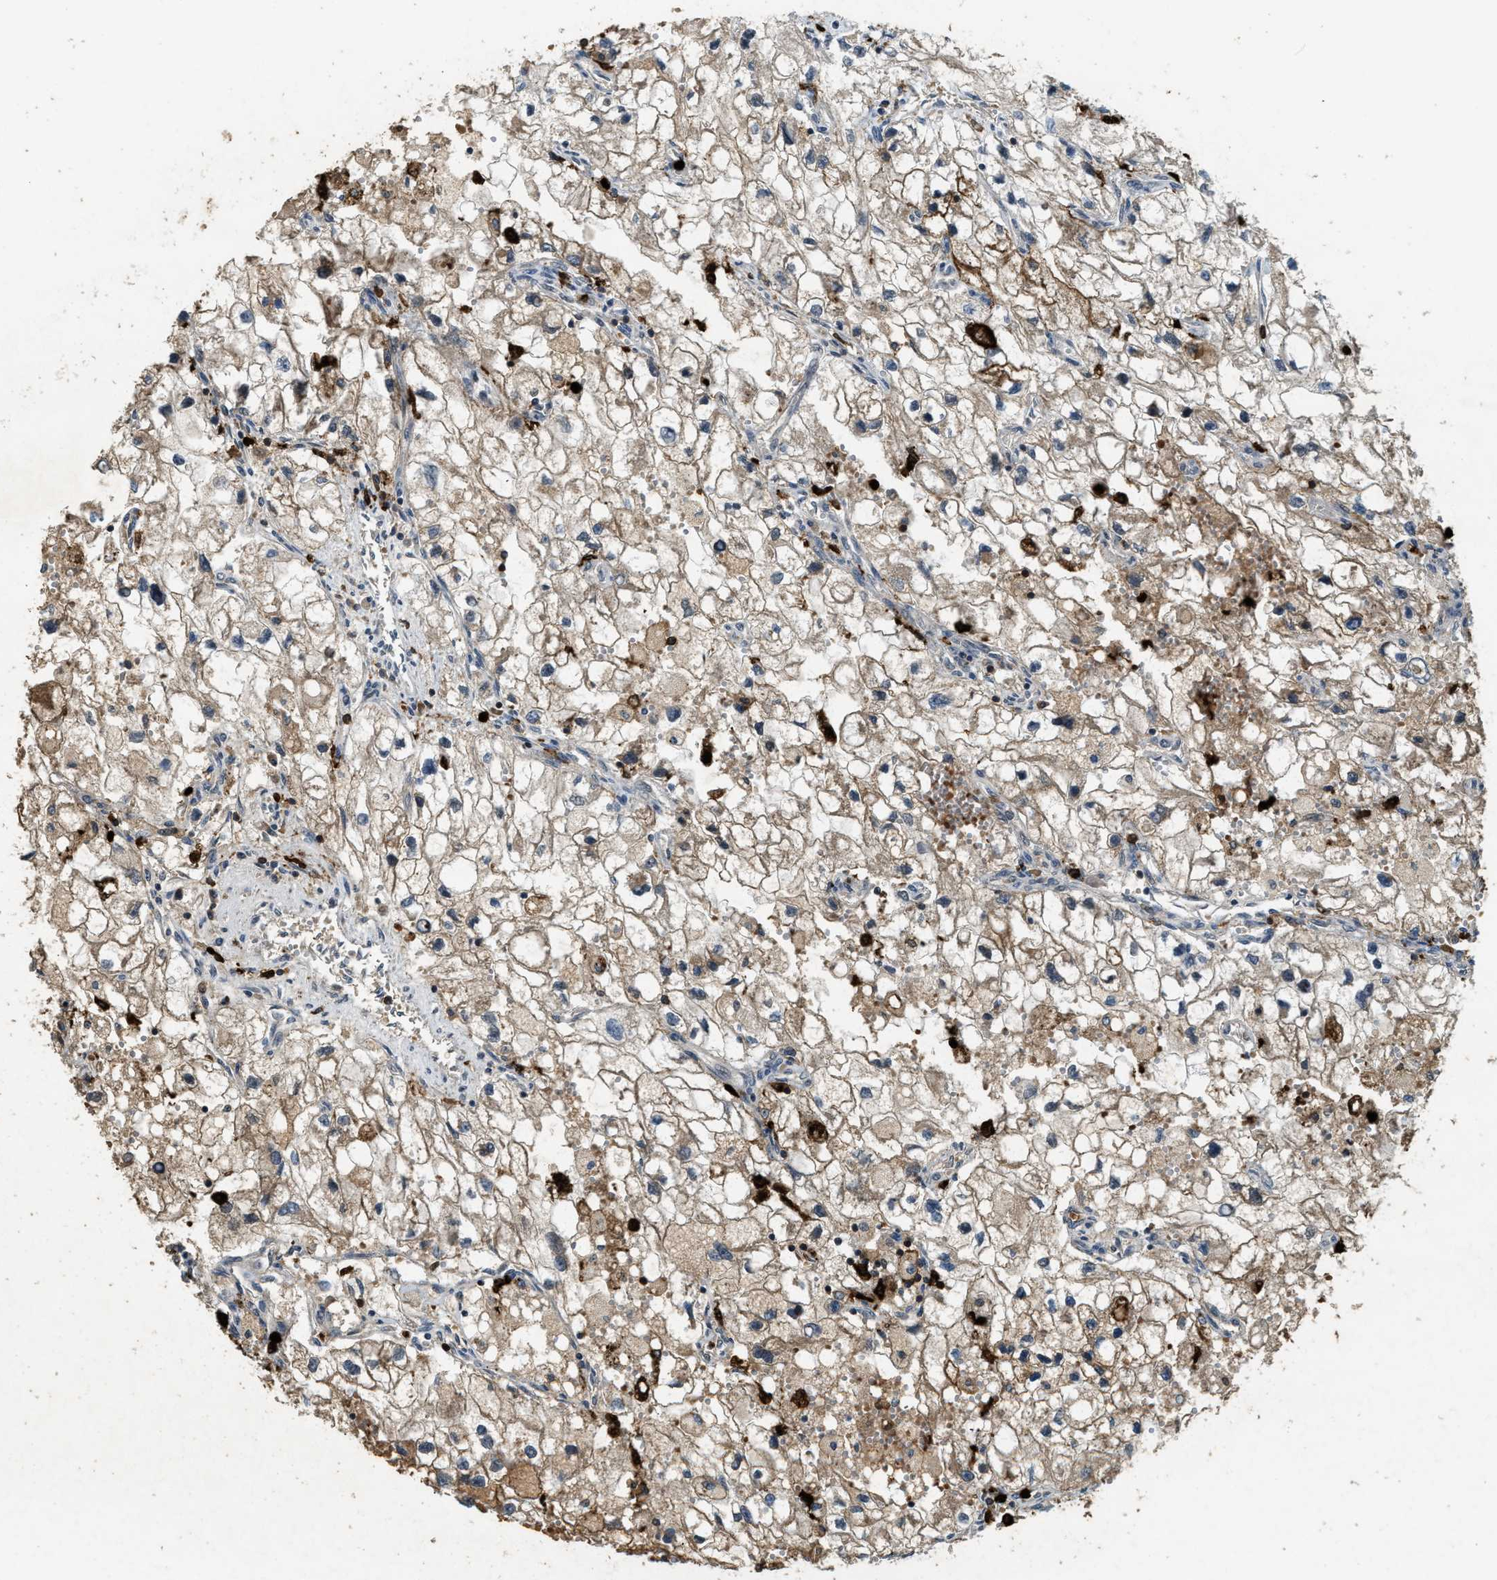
{"staining": {"intensity": "weak", "quantity": ">75%", "location": "cytoplasmic/membranous"}, "tissue": "renal cancer", "cell_type": "Tumor cells", "image_type": "cancer", "snomed": [{"axis": "morphology", "description": "Adenocarcinoma, NOS"}, {"axis": "topography", "description": "Kidney"}], "caption": "This photomicrograph exhibits immunohistochemistry (IHC) staining of human renal cancer (adenocarcinoma), with low weak cytoplasmic/membranous staining in about >75% of tumor cells.", "gene": "RNF141", "patient": {"sex": "female", "age": 70}}